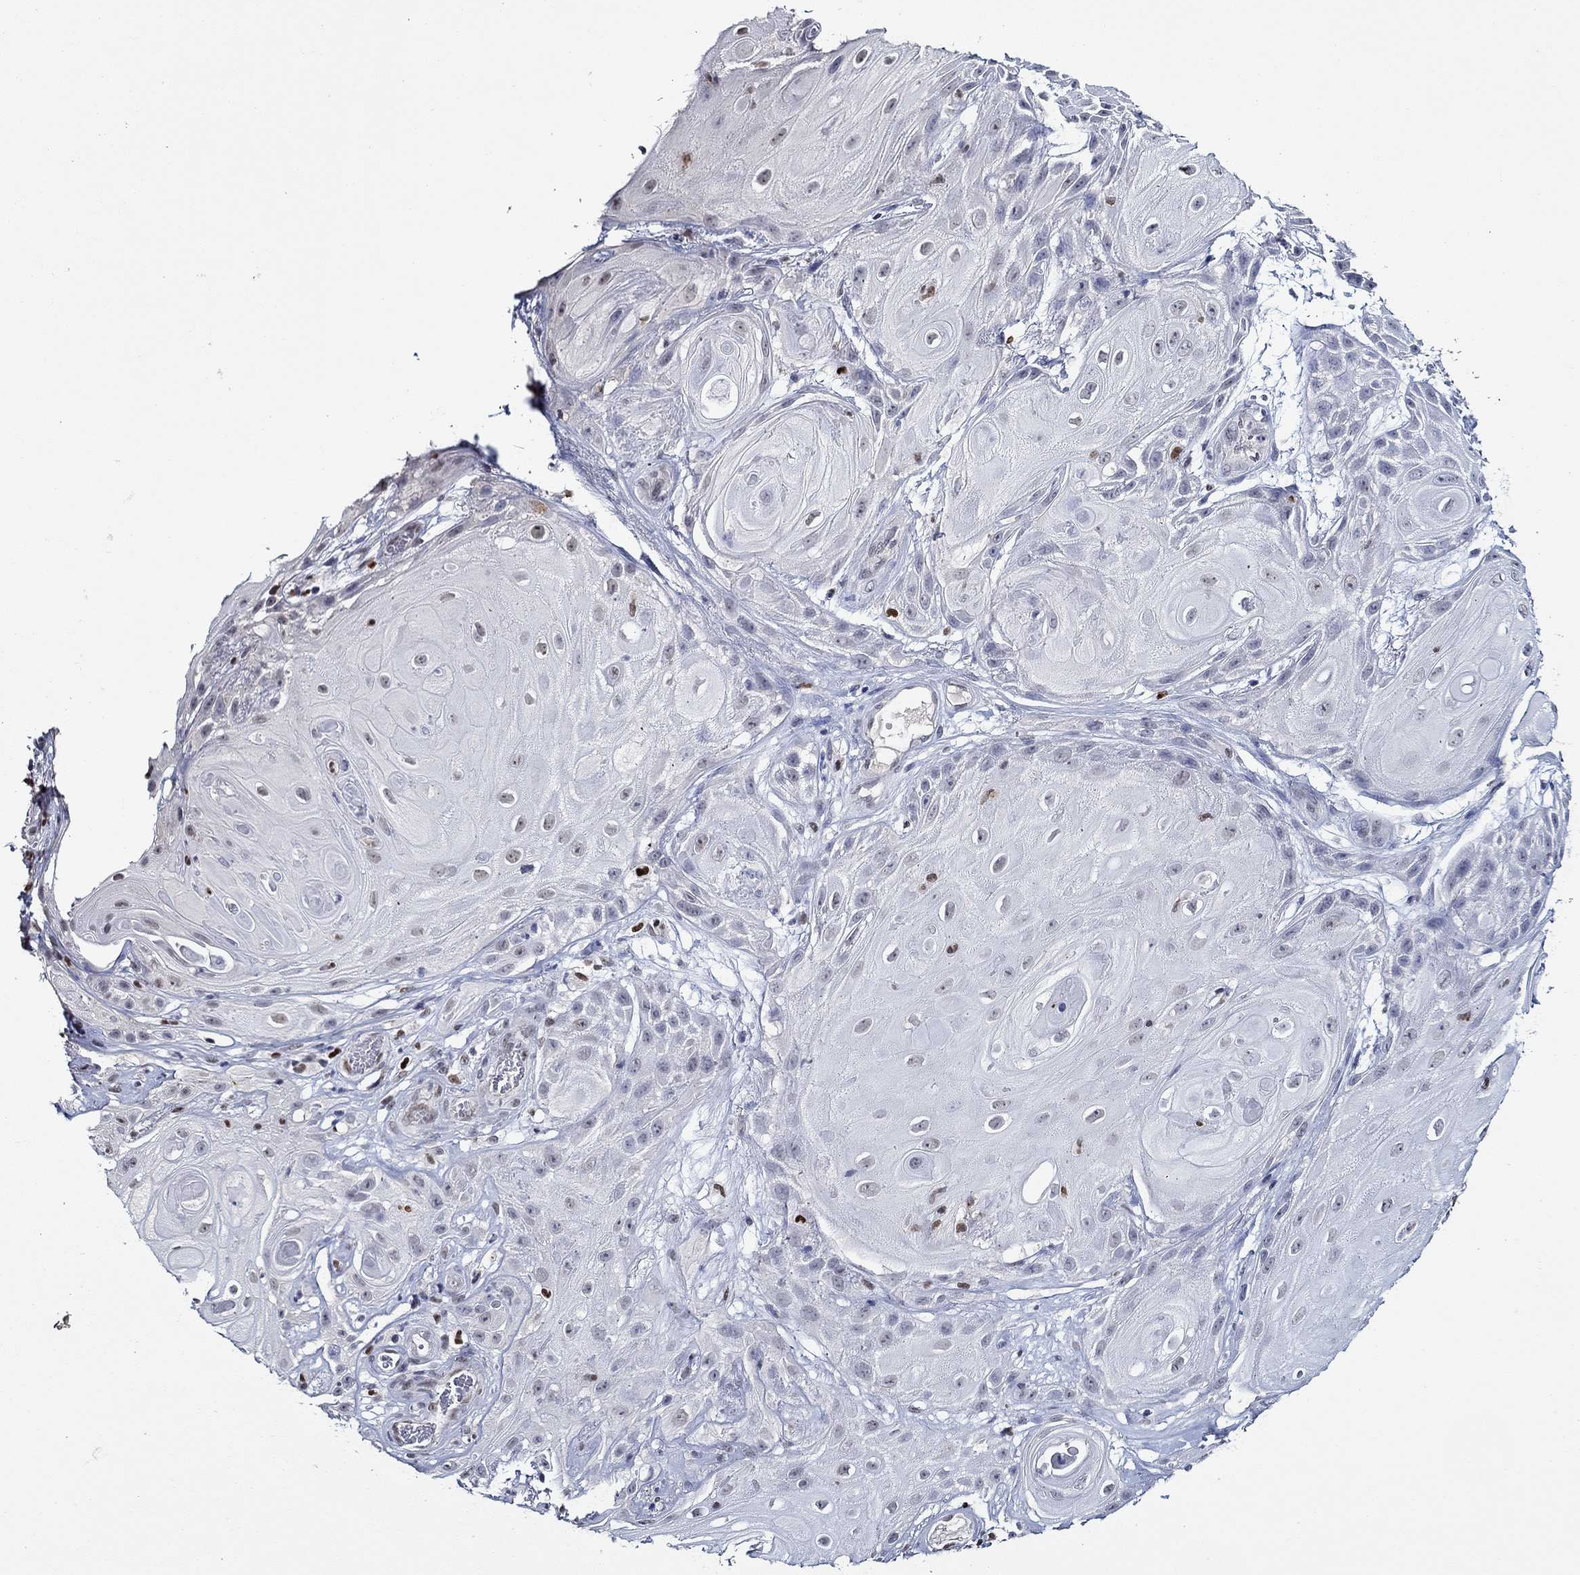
{"staining": {"intensity": "negative", "quantity": "none", "location": "none"}, "tissue": "skin cancer", "cell_type": "Tumor cells", "image_type": "cancer", "snomed": [{"axis": "morphology", "description": "Squamous cell carcinoma, NOS"}, {"axis": "topography", "description": "Skin"}], "caption": "Immunohistochemical staining of skin squamous cell carcinoma reveals no significant expression in tumor cells.", "gene": "GATA2", "patient": {"sex": "male", "age": 62}}